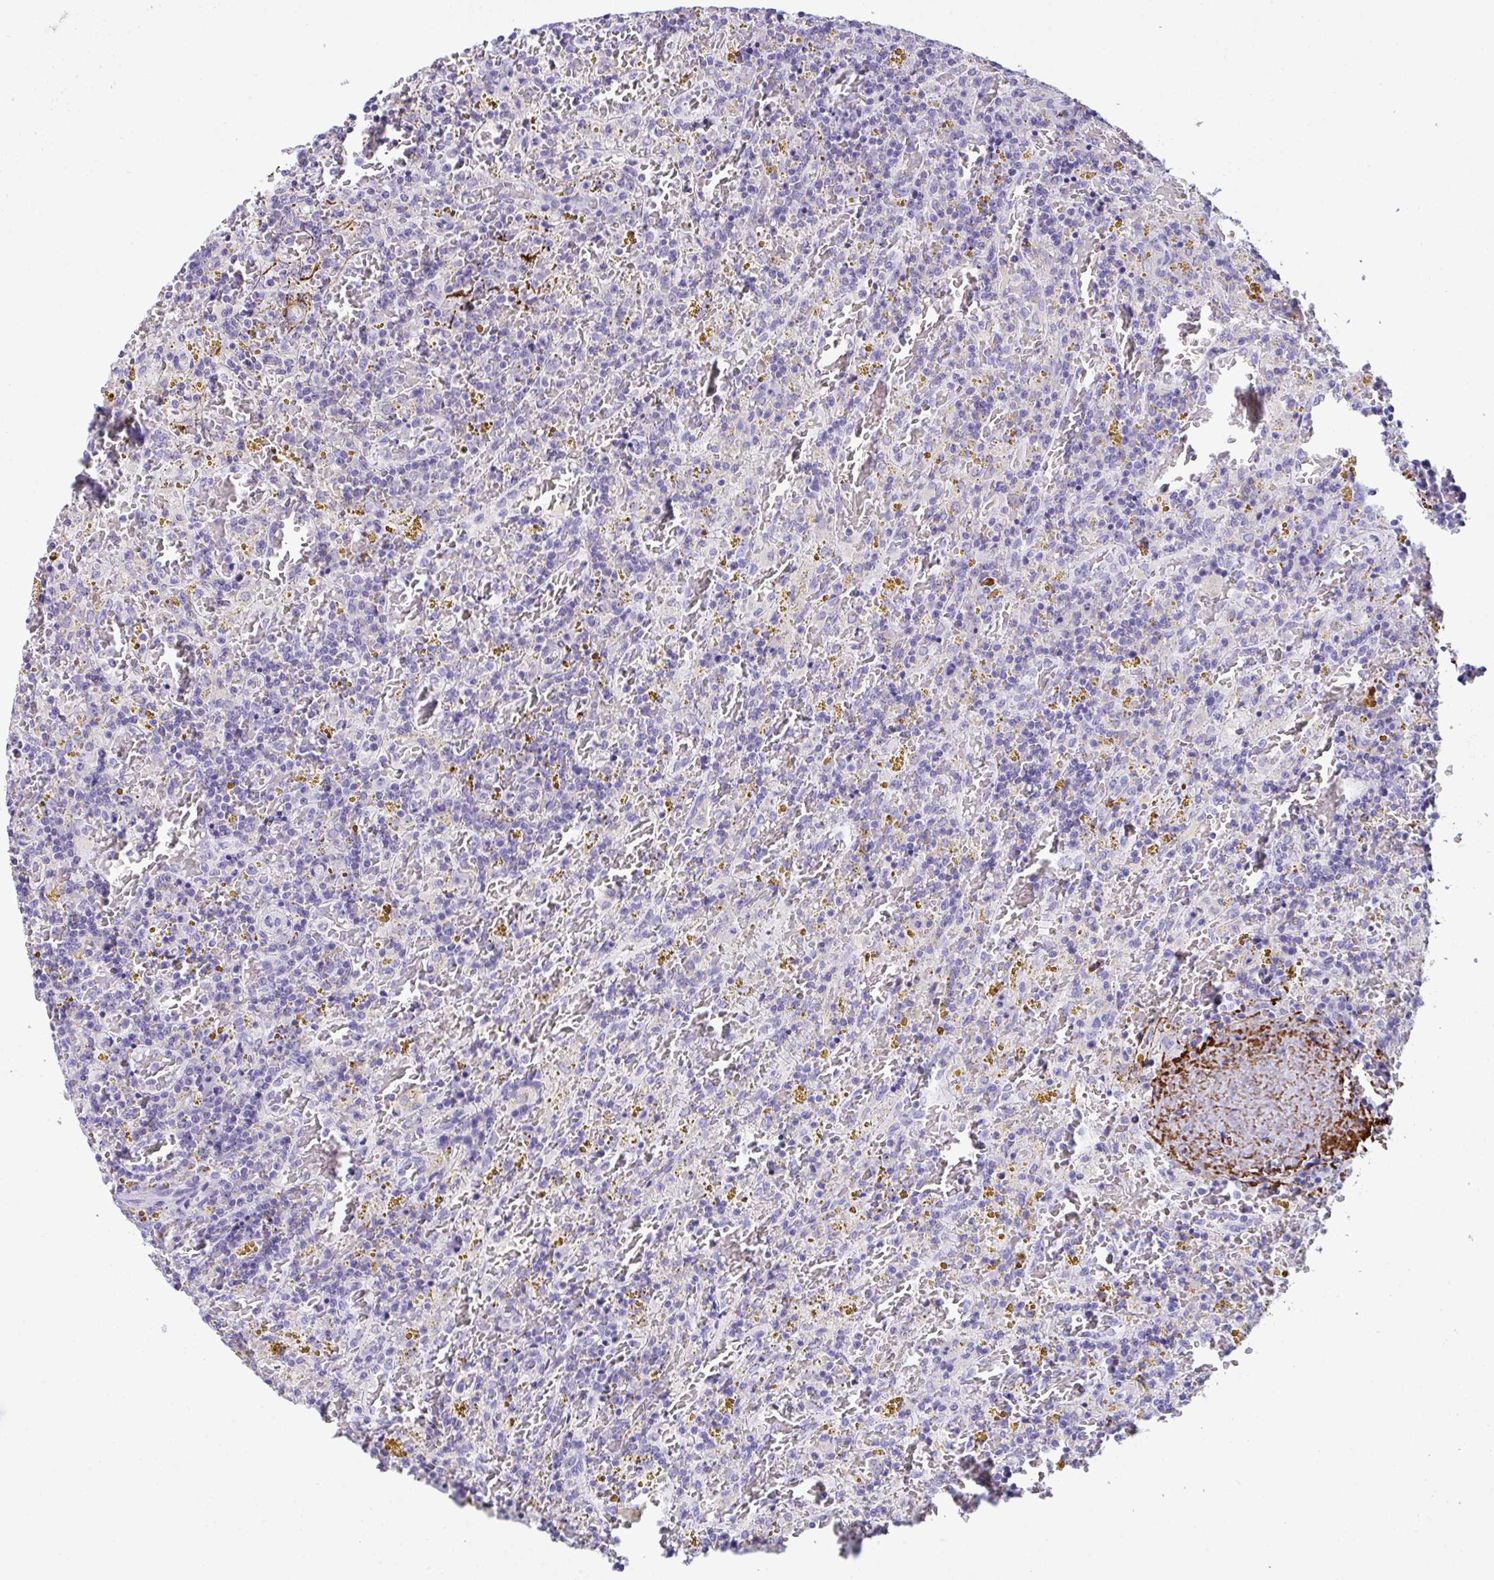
{"staining": {"intensity": "negative", "quantity": "none", "location": "none"}, "tissue": "lymphoma", "cell_type": "Tumor cells", "image_type": "cancer", "snomed": [{"axis": "morphology", "description": "Malignant lymphoma, non-Hodgkin's type, Low grade"}, {"axis": "topography", "description": "Spleen"}], "caption": "Immunohistochemistry of malignant lymphoma, non-Hodgkin's type (low-grade) displays no staining in tumor cells.", "gene": "KMT2E", "patient": {"sex": "female", "age": 65}}